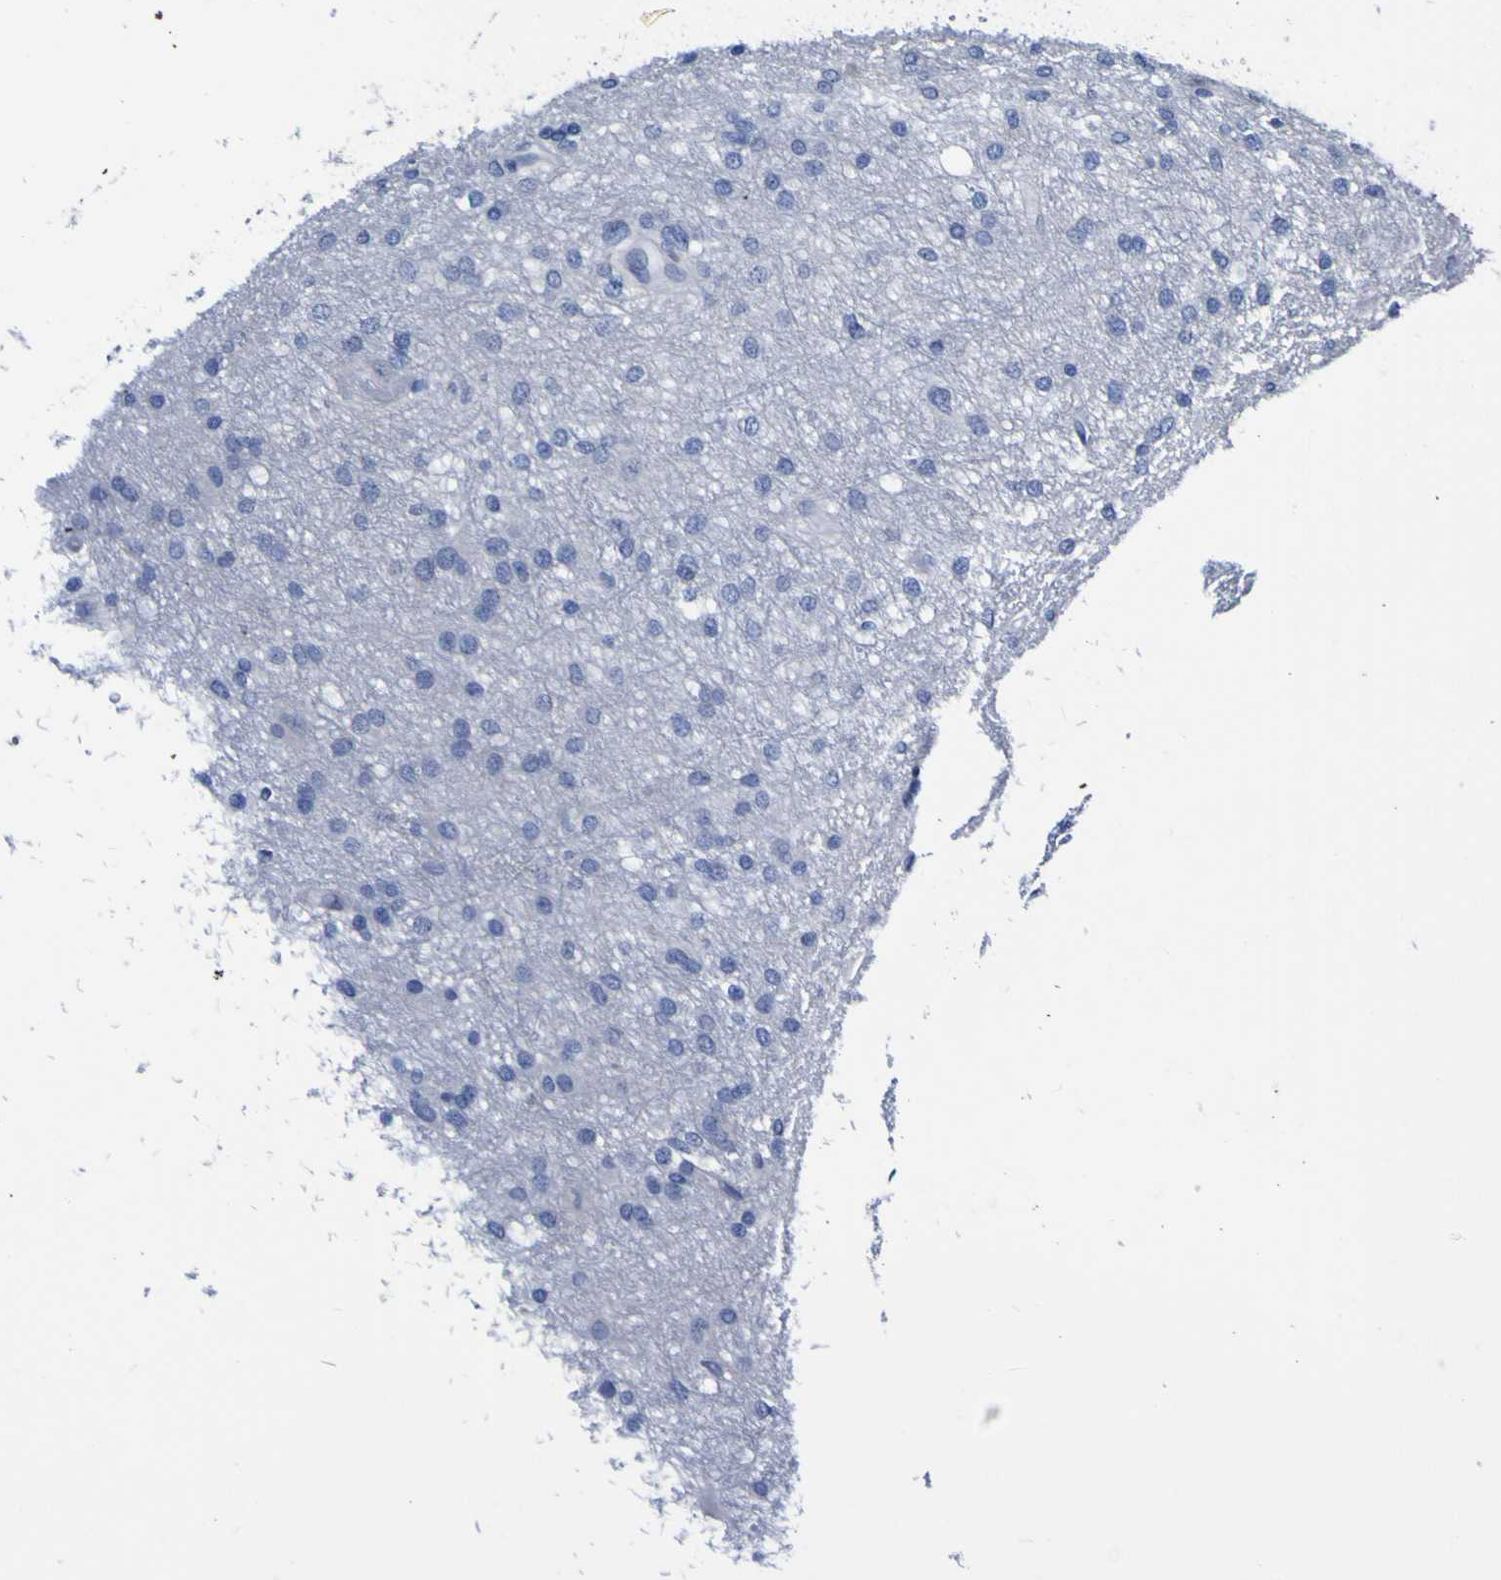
{"staining": {"intensity": "negative", "quantity": "none", "location": "none"}, "tissue": "glioma", "cell_type": "Tumor cells", "image_type": "cancer", "snomed": [{"axis": "morphology", "description": "Glioma, malignant, High grade"}, {"axis": "topography", "description": "Brain"}], "caption": "Glioma was stained to show a protein in brown. There is no significant positivity in tumor cells.", "gene": "CASP6", "patient": {"sex": "female", "age": 59}}